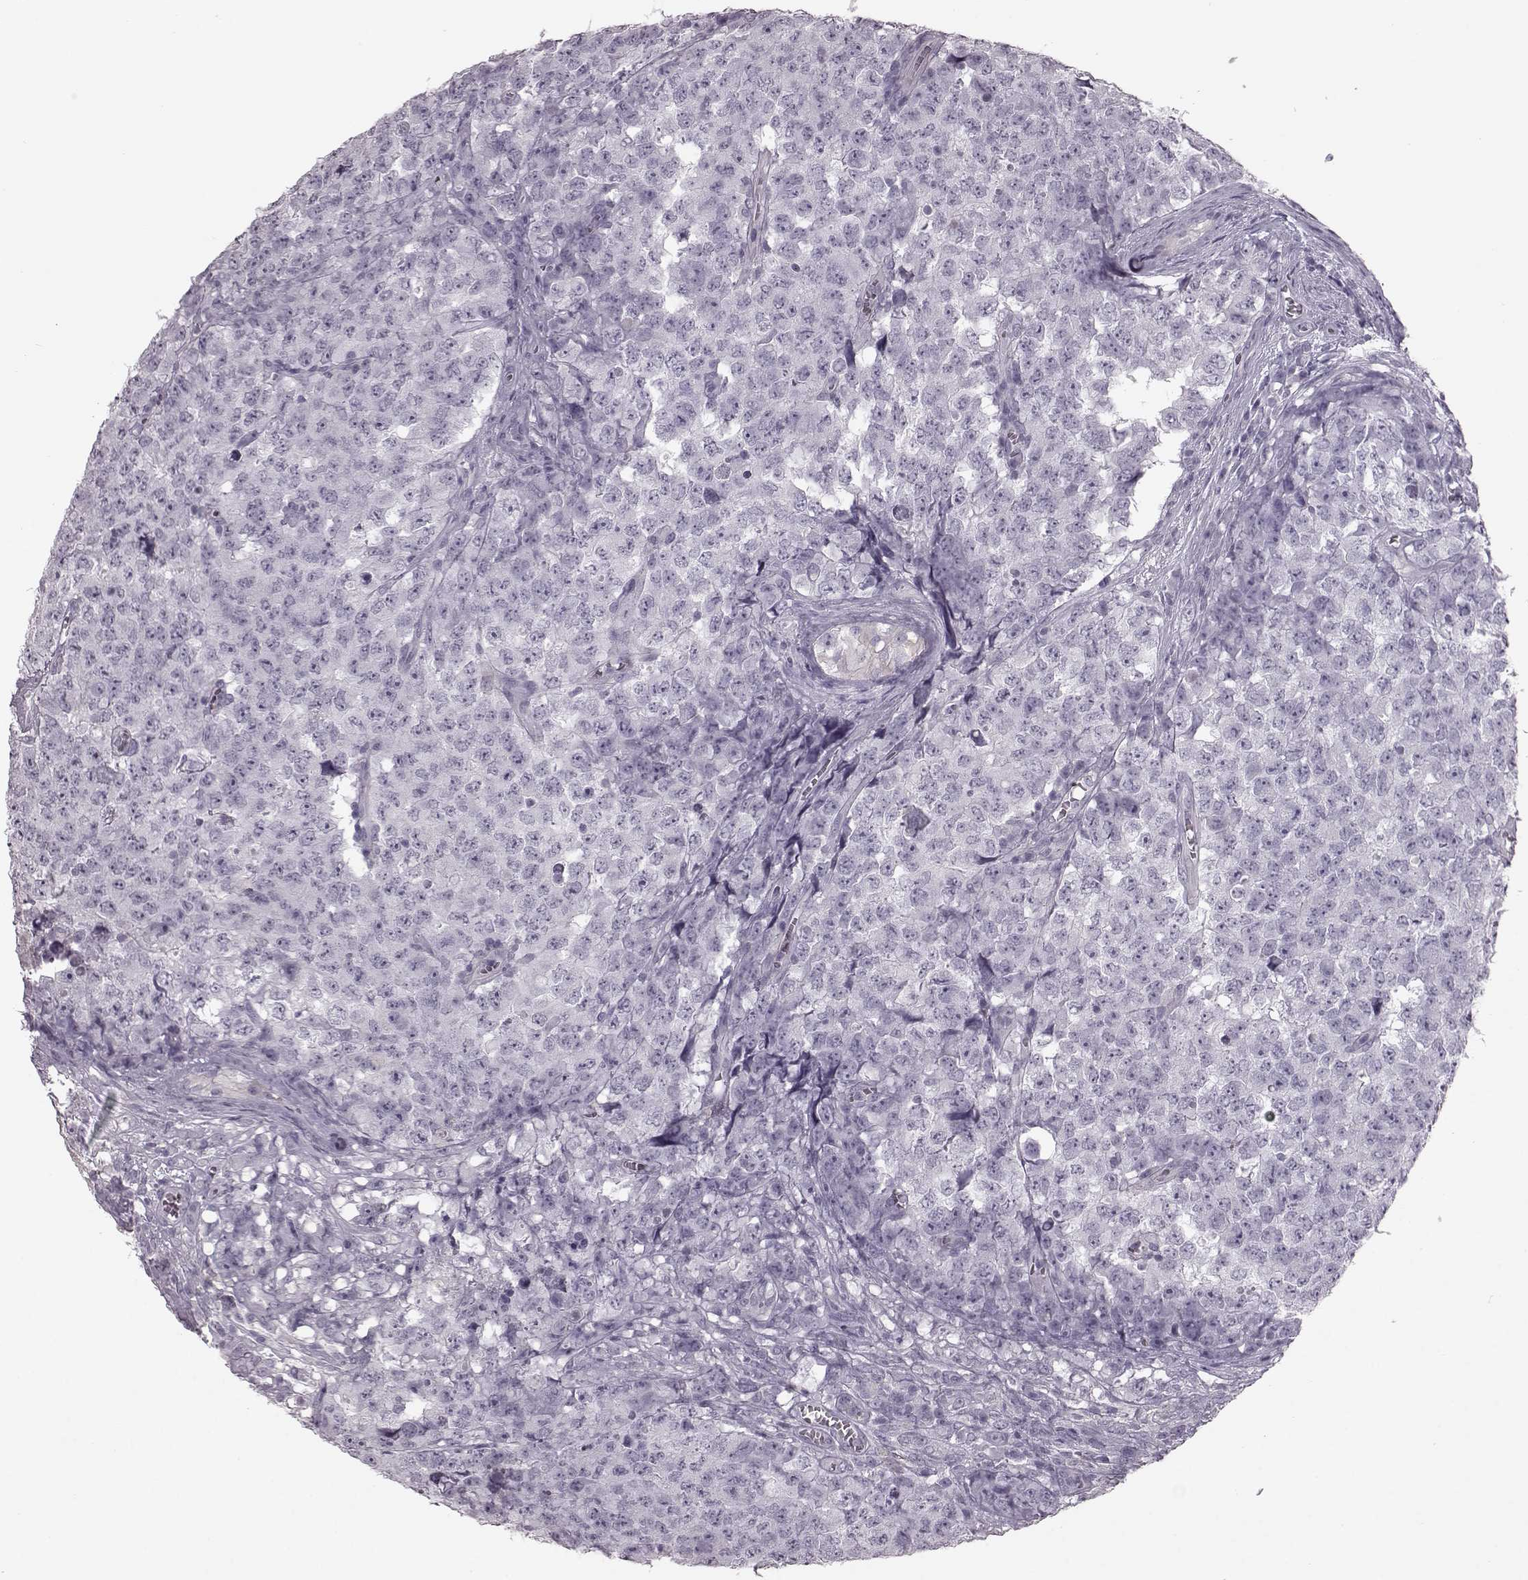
{"staining": {"intensity": "negative", "quantity": "none", "location": "none"}, "tissue": "testis cancer", "cell_type": "Tumor cells", "image_type": "cancer", "snomed": [{"axis": "morphology", "description": "Carcinoma, Embryonal, NOS"}, {"axis": "topography", "description": "Testis"}], "caption": "Protein analysis of testis cancer (embryonal carcinoma) shows no significant expression in tumor cells.", "gene": "CRYBA2", "patient": {"sex": "male", "age": 23}}